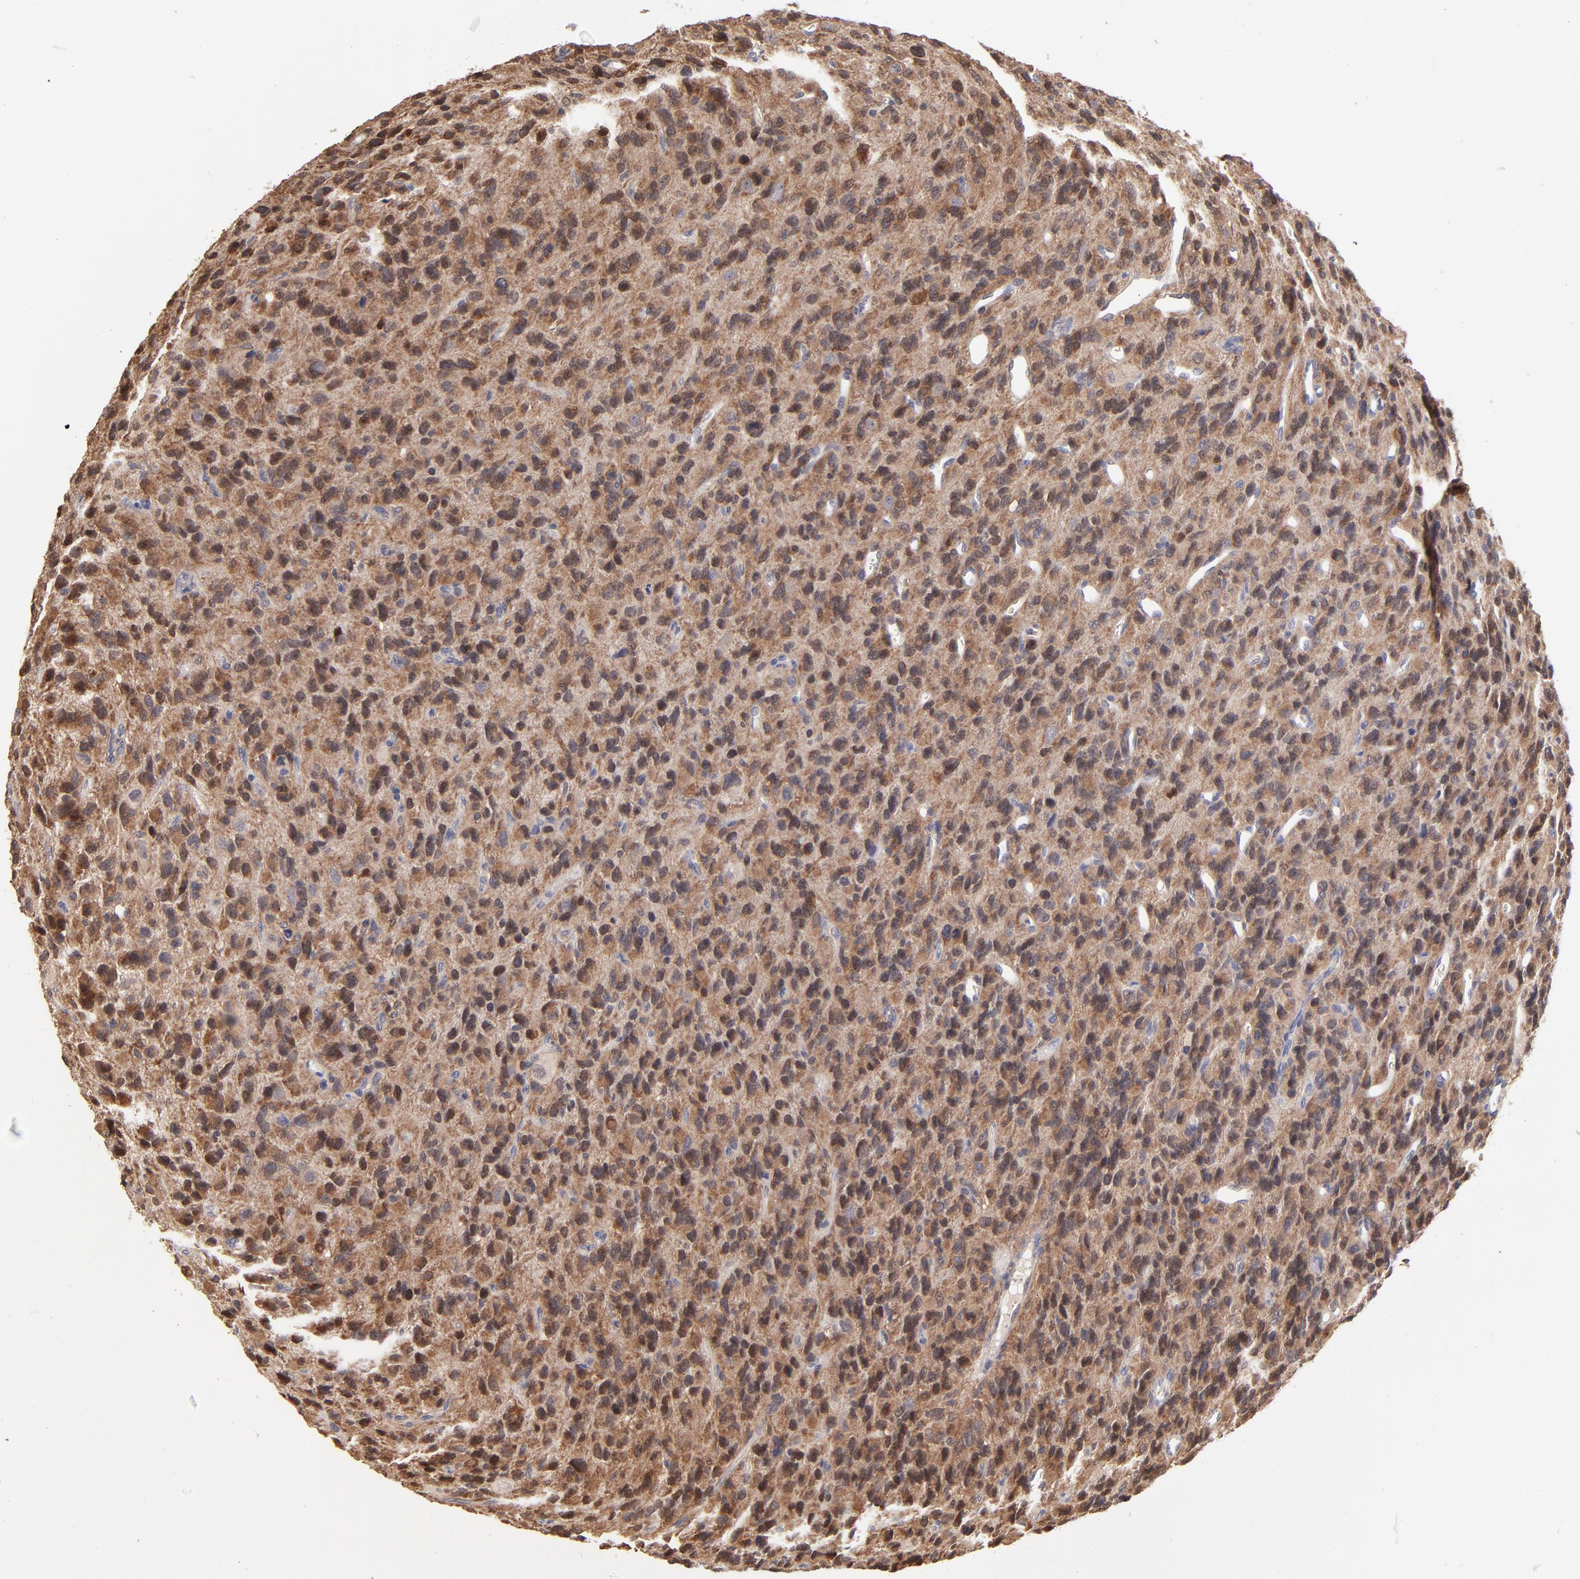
{"staining": {"intensity": "moderate", "quantity": ">75%", "location": "cytoplasmic/membranous"}, "tissue": "glioma", "cell_type": "Tumor cells", "image_type": "cancer", "snomed": [{"axis": "morphology", "description": "Glioma, malignant, High grade"}, {"axis": "topography", "description": "Brain"}], "caption": "A high-resolution photomicrograph shows IHC staining of malignant glioma (high-grade), which demonstrates moderate cytoplasmic/membranous staining in about >75% of tumor cells.", "gene": "GART", "patient": {"sex": "male", "age": 77}}